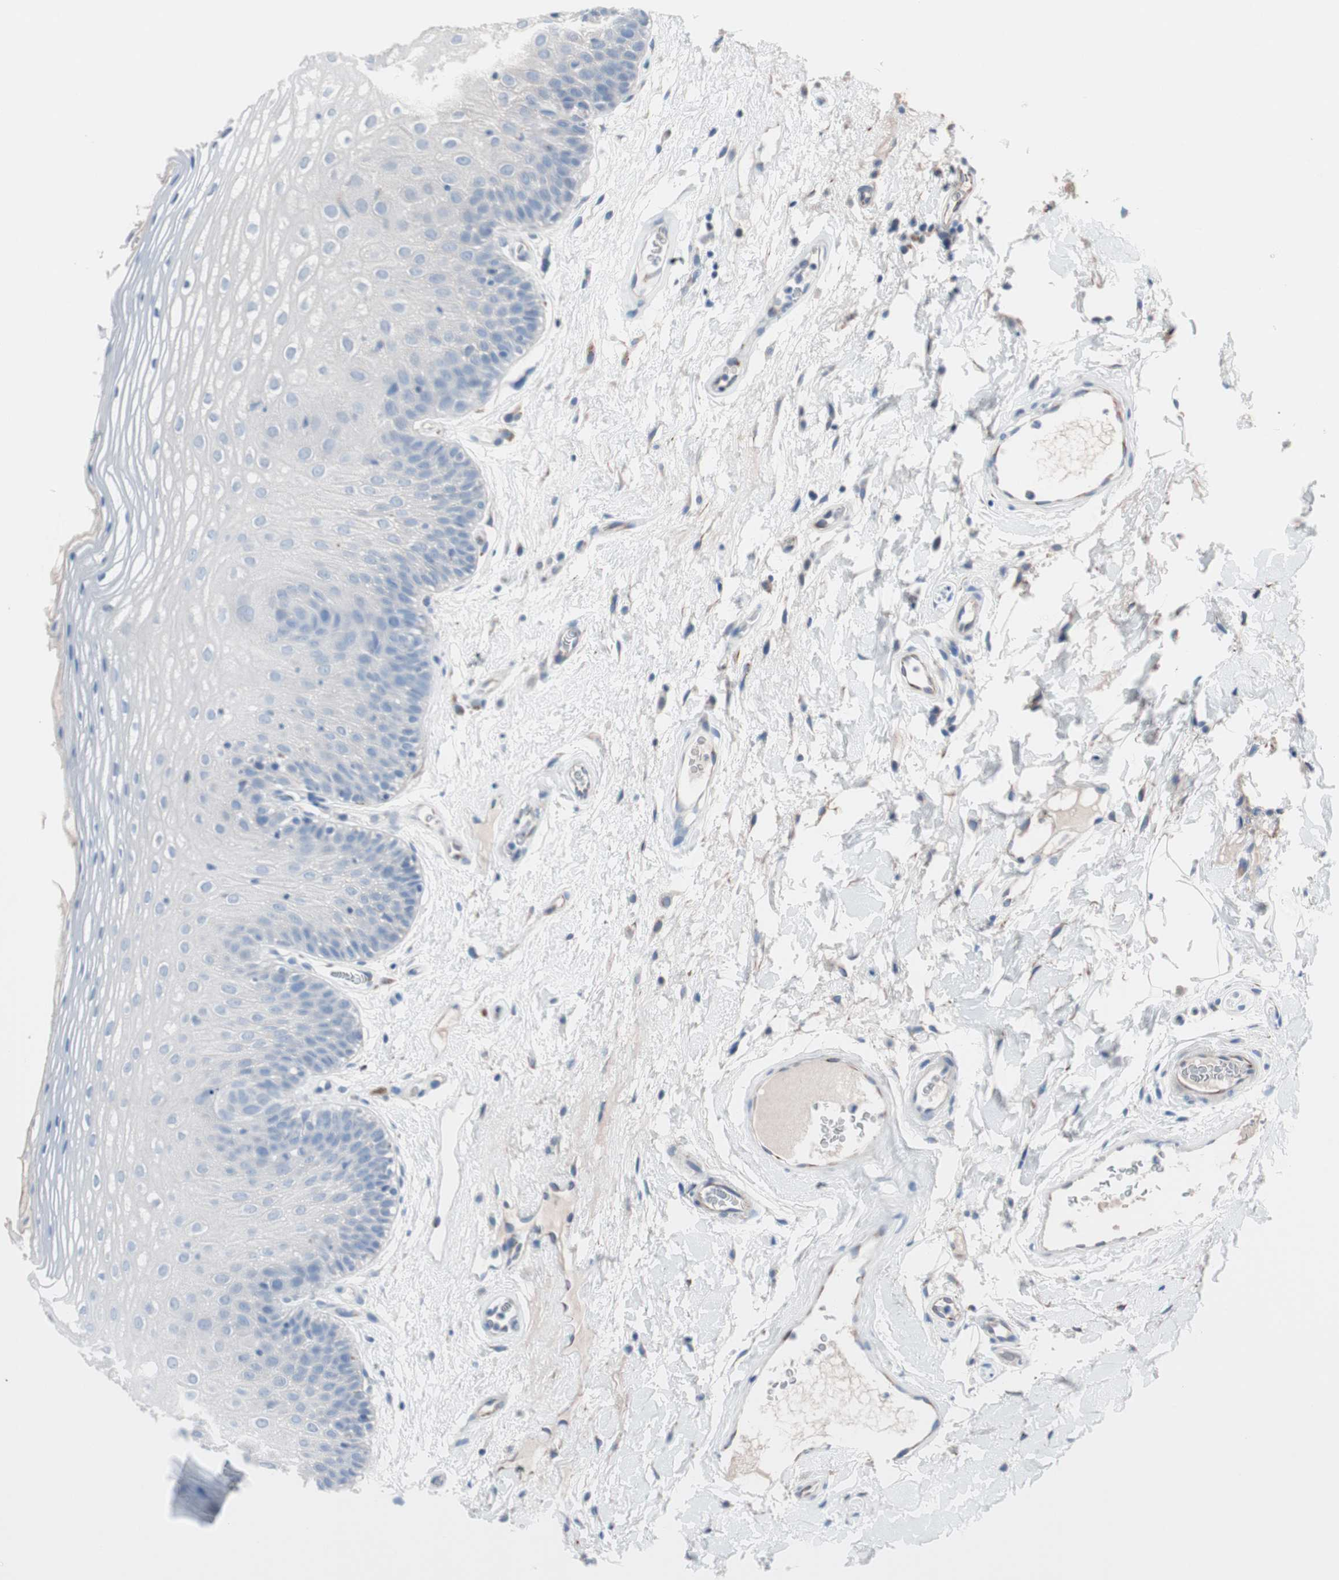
{"staining": {"intensity": "negative", "quantity": "none", "location": "none"}, "tissue": "oral mucosa", "cell_type": "Squamous epithelial cells", "image_type": "normal", "snomed": [{"axis": "morphology", "description": "Normal tissue, NOS"}, {"axis": "morphology", "description": "Squamous cell carcinoma, NOS"}, {"axis": "topography", "description": "Skeletal muscle"}, {"axis": "topography", "description": "Oral tissue"}], "caption": "Immunohistochemical staining of normal human oral mucosa exhibits no significant expression in squamous epithelial cells.", "gene": "ULBP1", "patient": {"sex": "male", "age": 71}}